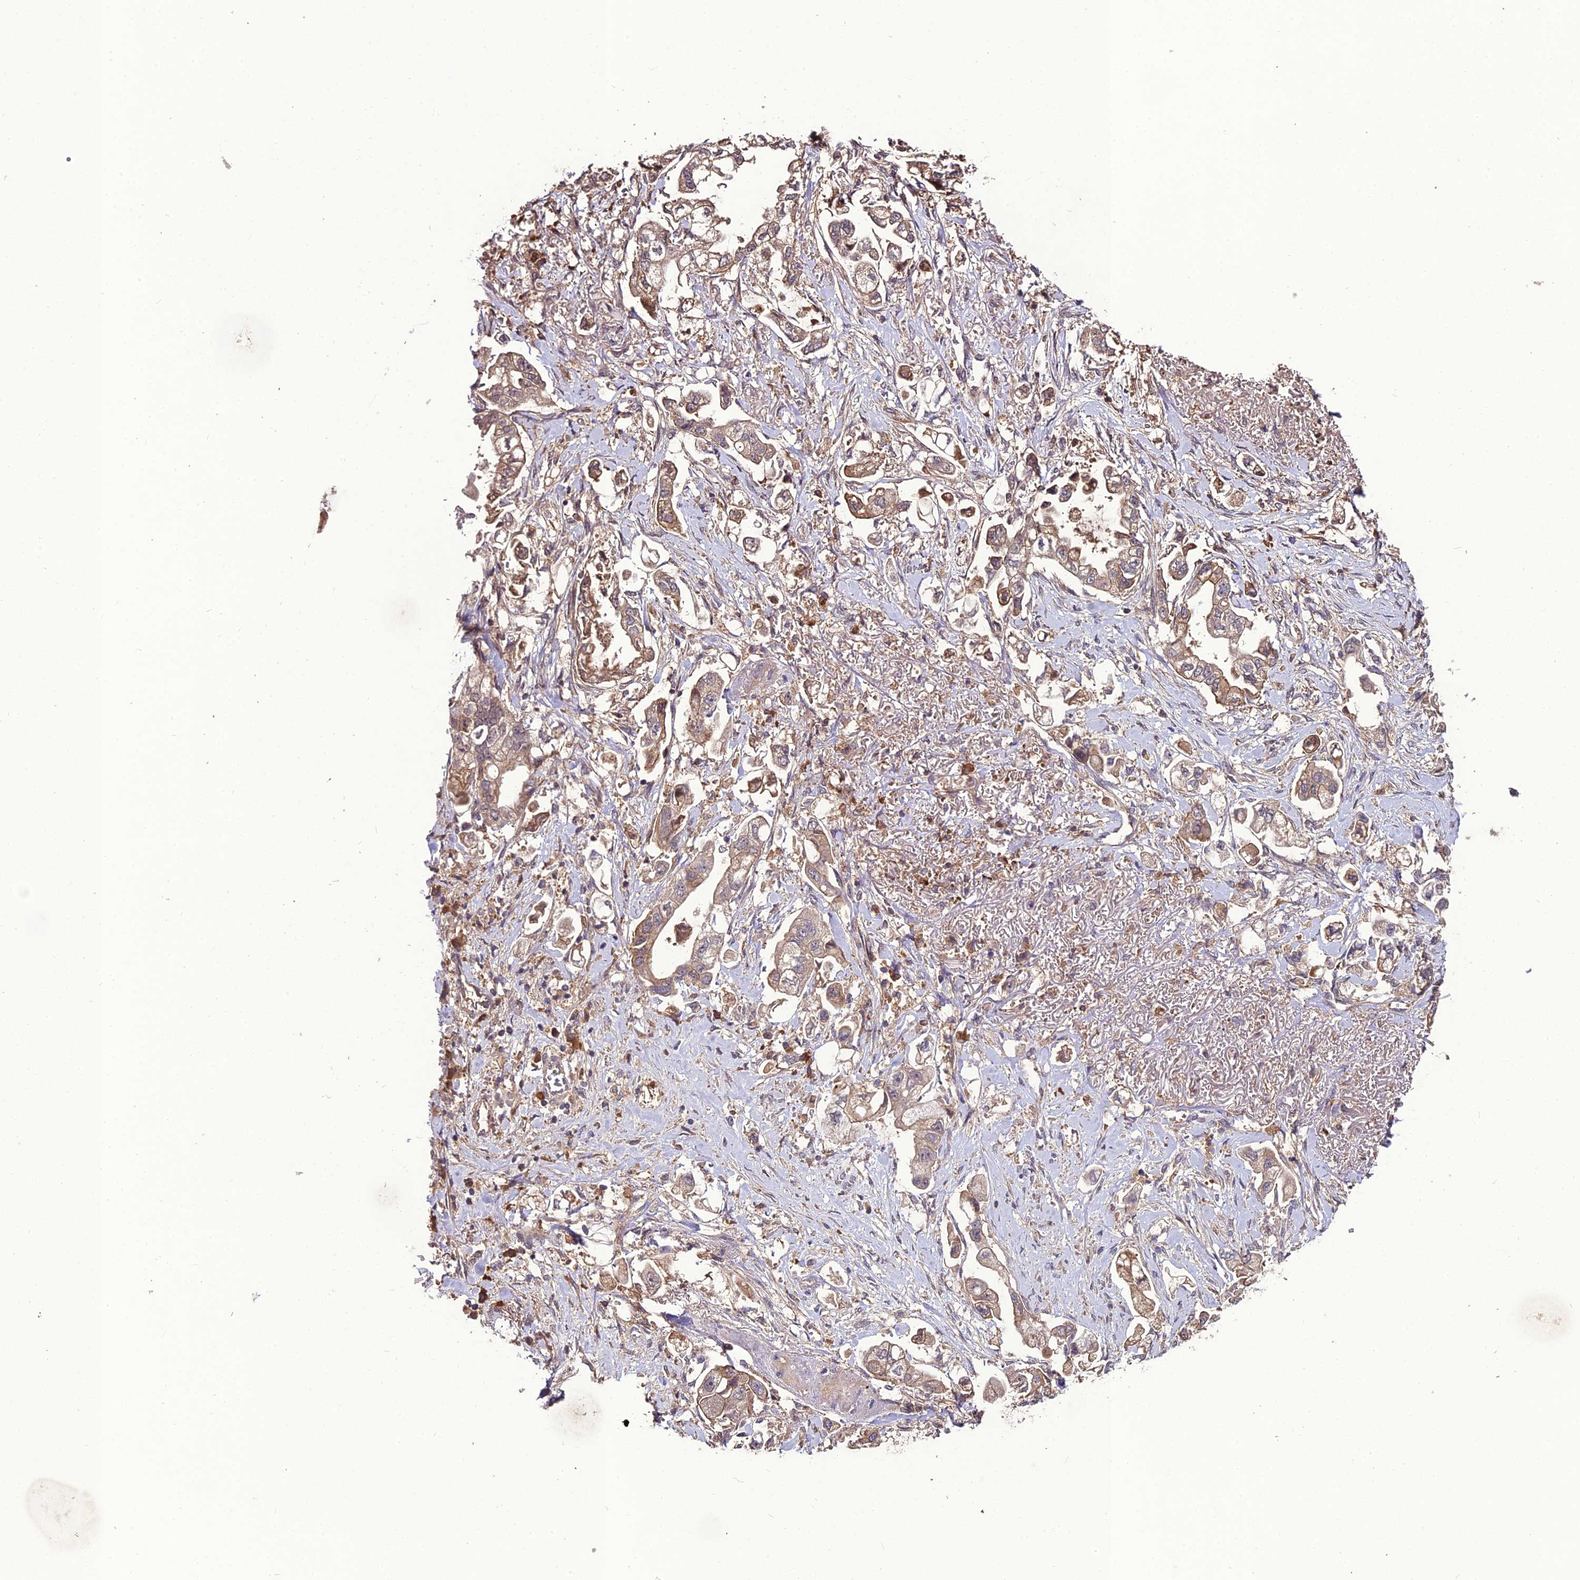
{"staining": {"intensity": "weak", "quantity": ">75%", "location": "cytoplasmic/membranous"}, "tissue": "stomach cancer", "cell_type": "Tumor cells", "image_type": "cancer", "snomed": [{"axis": "morphology", "description": "Adenocarcinoma, NOS"}, {"axis": "topography", "description": "Stomach"}], "caption": "Human stomach cancer stained for a protein (brown) reveals weak cytoplasmic/membranous positive expression in approximately >75% of tumor cells.", "gene": "KCTD16", "patient": {"sex": "male", "age": 62}}